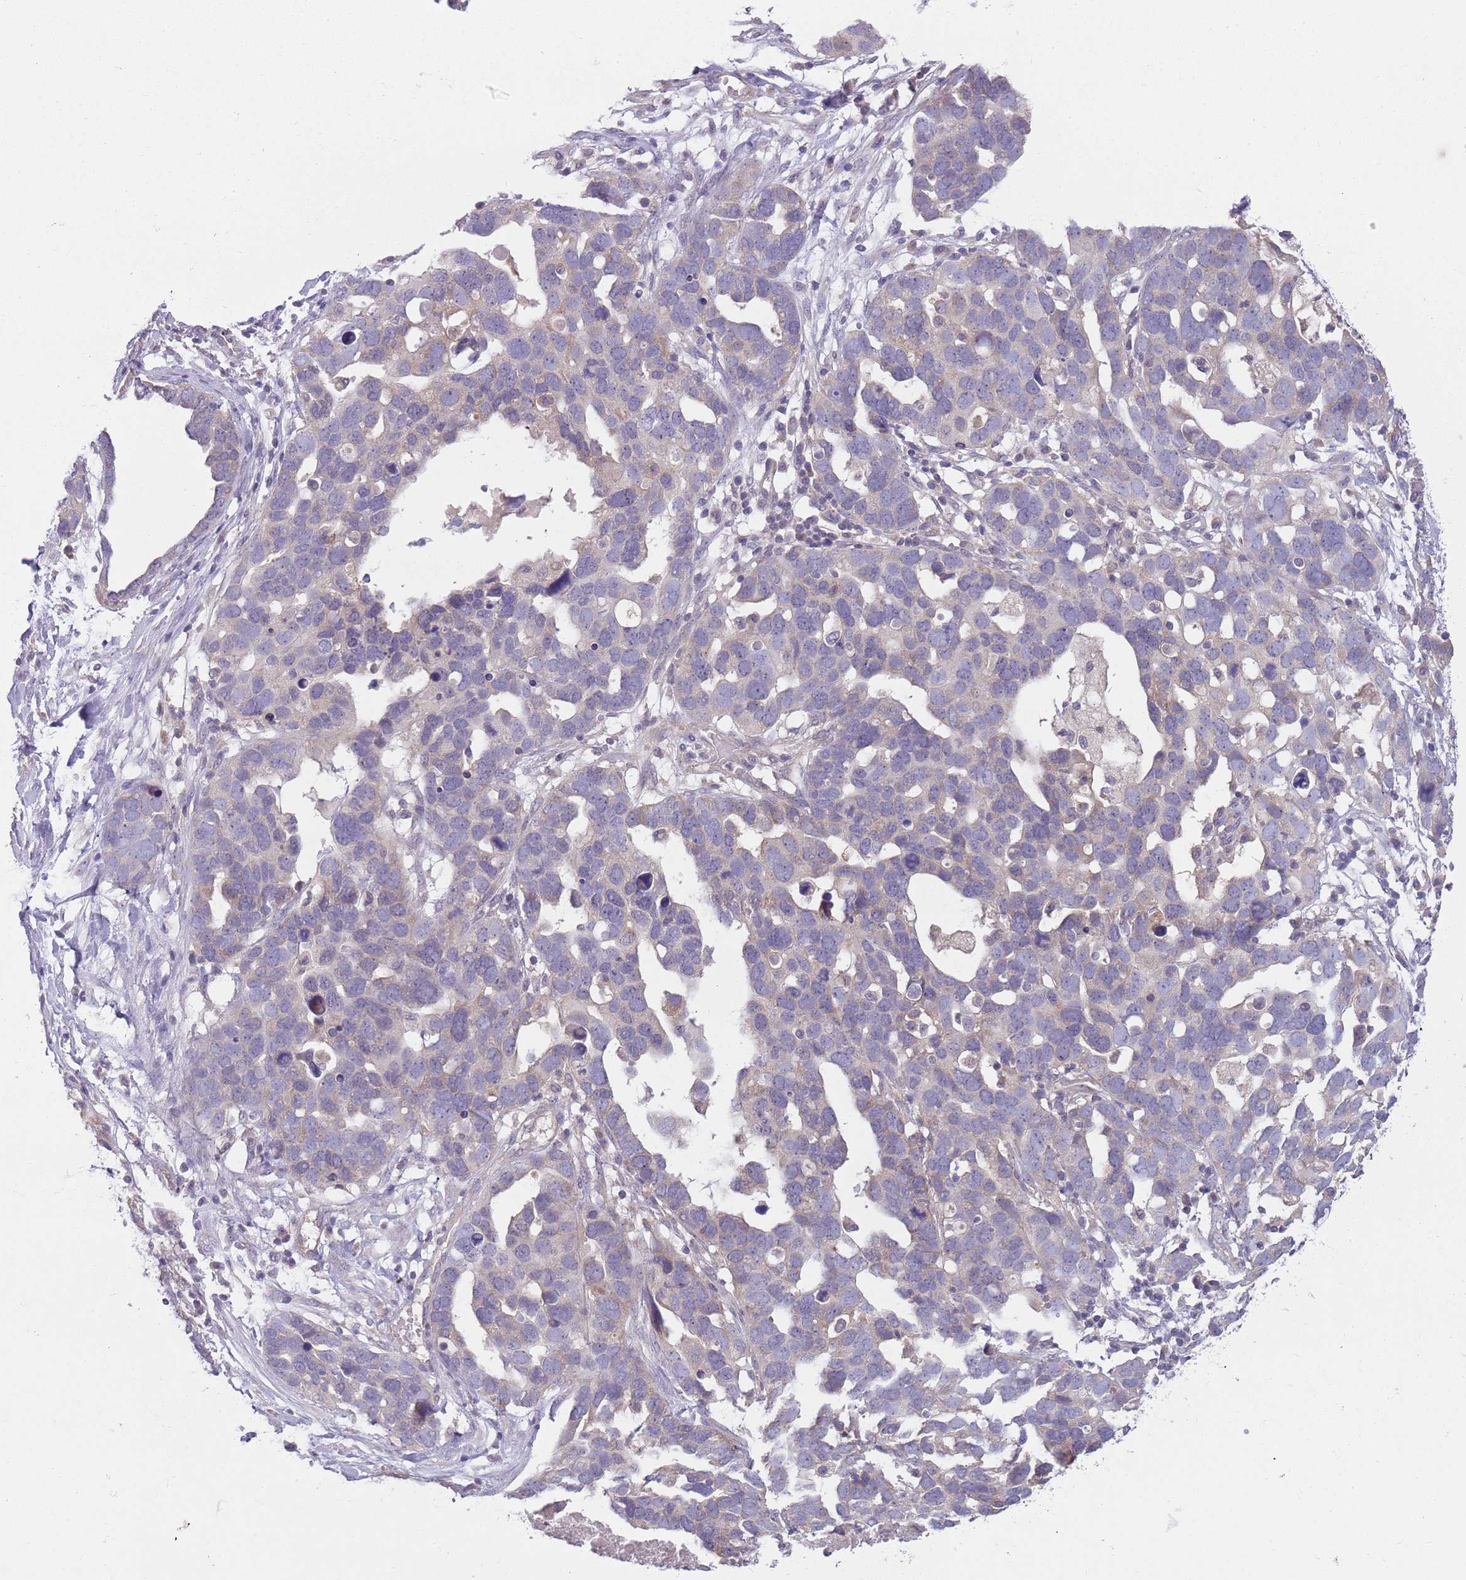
{"staining": {"intensity": "negative", "quantity": "none", "location": "none"}, "tissue": "ovarian cancer", "cell_type": "Tumor cells", "image_type": "cancer", "snomed": [{"axis": "morphology", "description": "Cystadenocarcinoma, serous, NOS"}, {"axis": "topography", "description": "Ovary"}], "caption": "DAB (3,3'-diaminobenzidine) immunohistochemical staining of serous cystadenocarcinoma (ovarian) exhibits no significant positivity in tumor cells.", "gene": "SKOR2", "patient": {"sex": "female", "age": 54}}